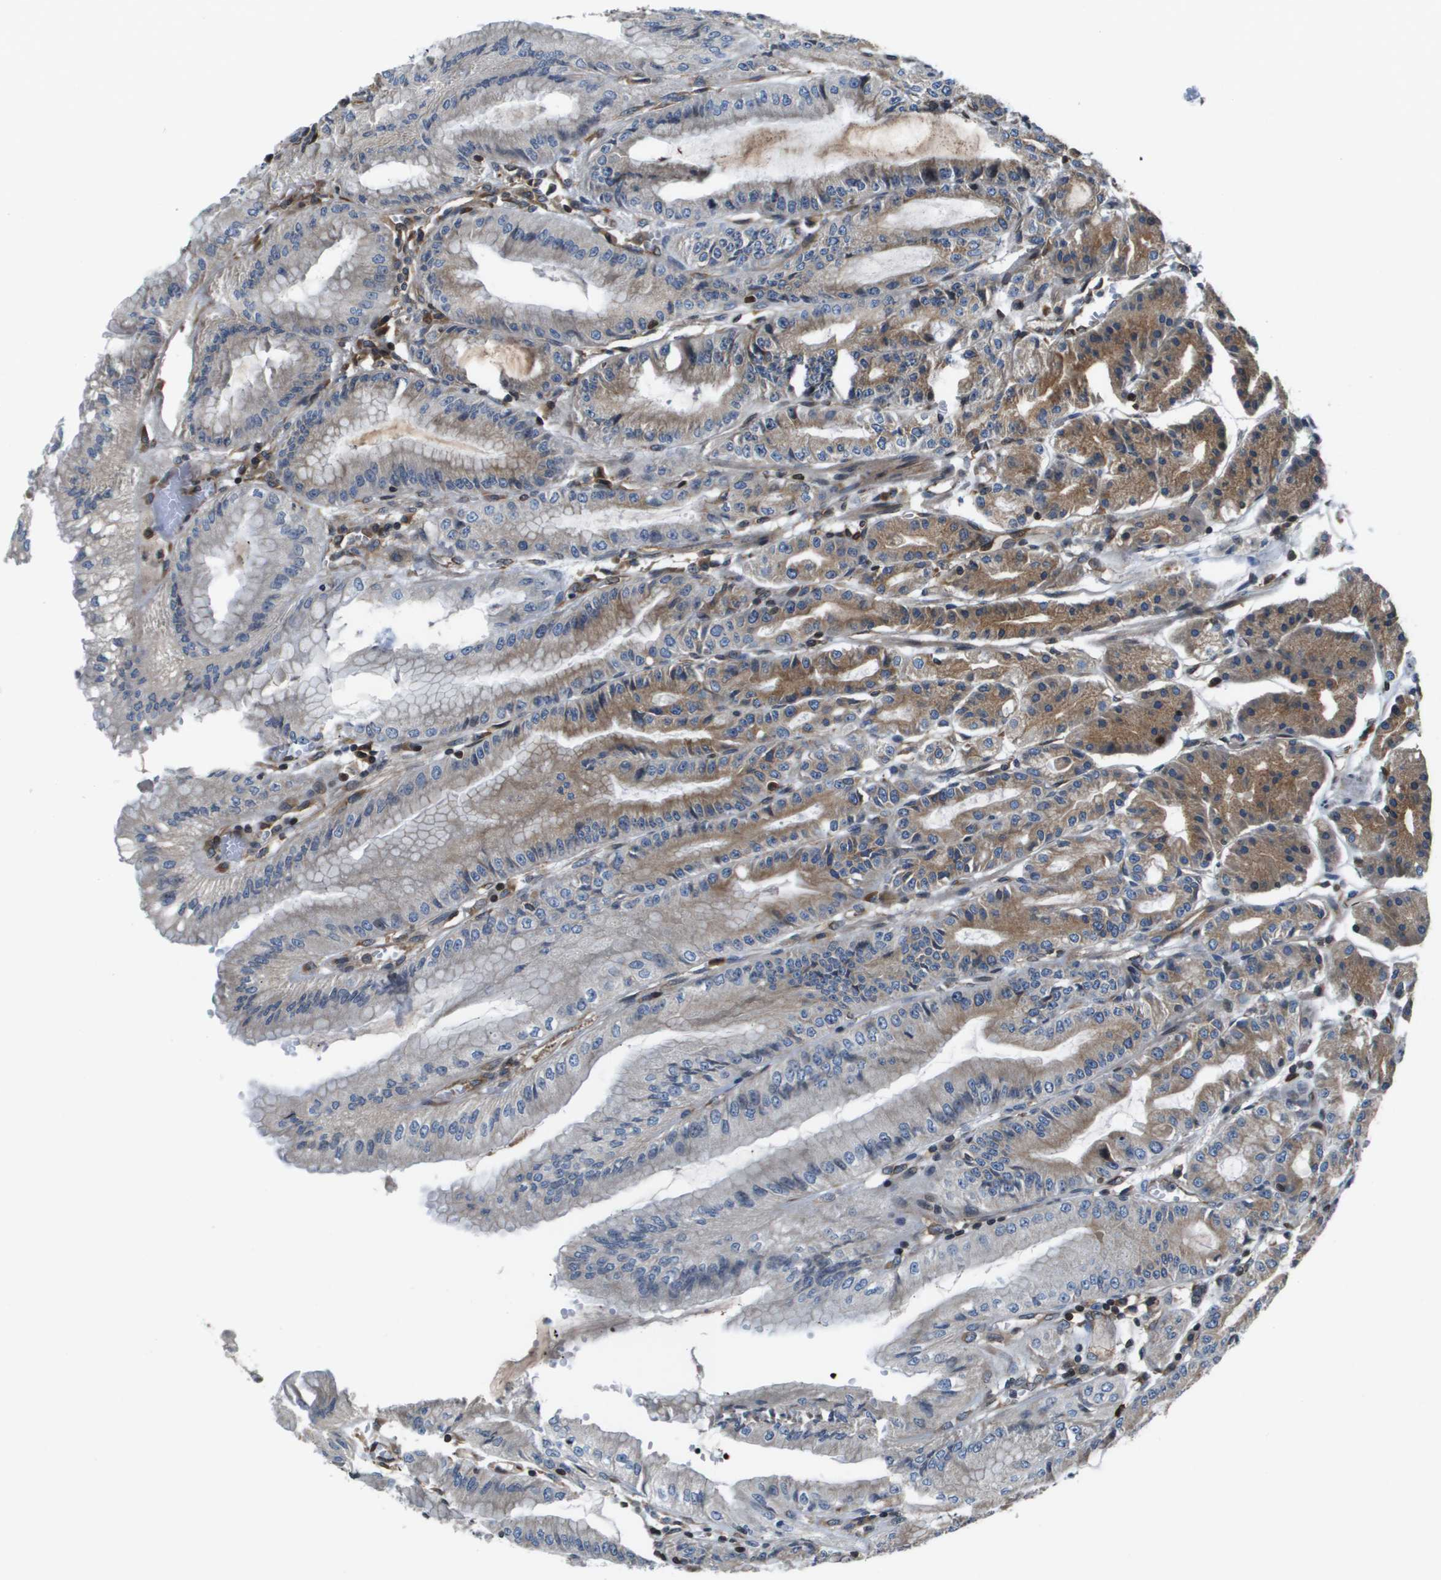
{"staining": {"intensity": "moderate", "quantity": "25%-75%", "location": "cytoplasmic/membranous"}, "tissue": "stomach", "cell_type": "Glandular cells", "image_type": "normal", "snomed": [{"axis": "morphology", "description": "Normal tissue, NOS"}, {"axis": "topography", "description": "Stomach, lower"}], "caption": "Immunohistochemical staining of normal stomach demonstrates medium levels of moderate cytoplasmic/membranous expression in approximately 25%-75% of glandular cells.", "gene": "ESYT1", "patient": {"sex": "male", "age": 71}}